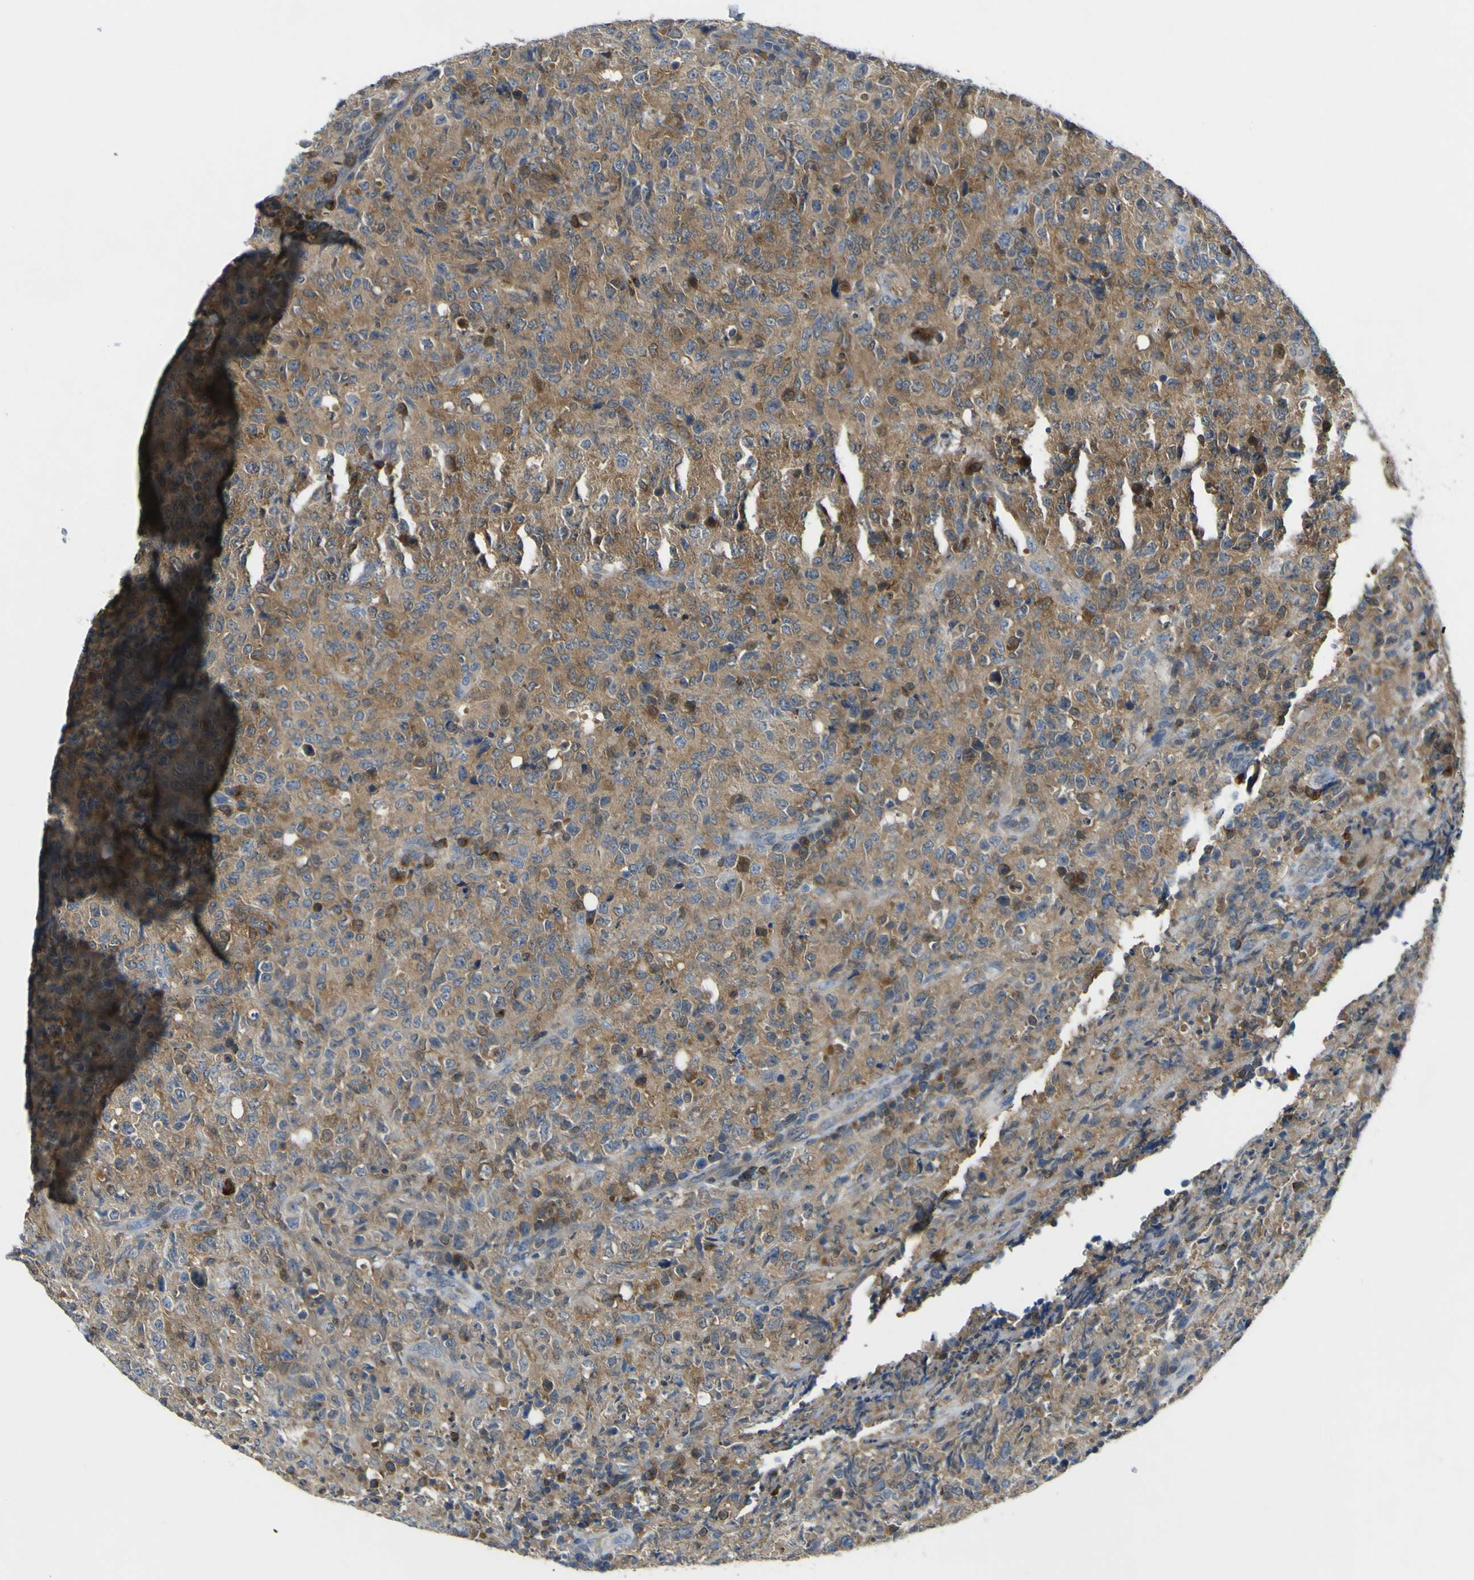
{"staining": {"intensity": "moderate", "quantity": ">75%", "location": "cytoplasmic/membranous"}, "tissue": "lymphoma", "cell_type": "Tumor cells", "image_type": "cancer", "snomed": [{"axis": "morphology", "description": "Malignant lymphoma, non-Hodgkin's type, High grade"}, {"axis": "topography", "description": "Tonsil"}], "caption": "Protein positivity by IHC shows moderate cytoplasmic/membranous expression in about >75% of tumor cells in high-grade malignant lymphoma, non-Hodgkin's type.", "gene": "EML2", "patient": {"sex": "female", "age": 36}}